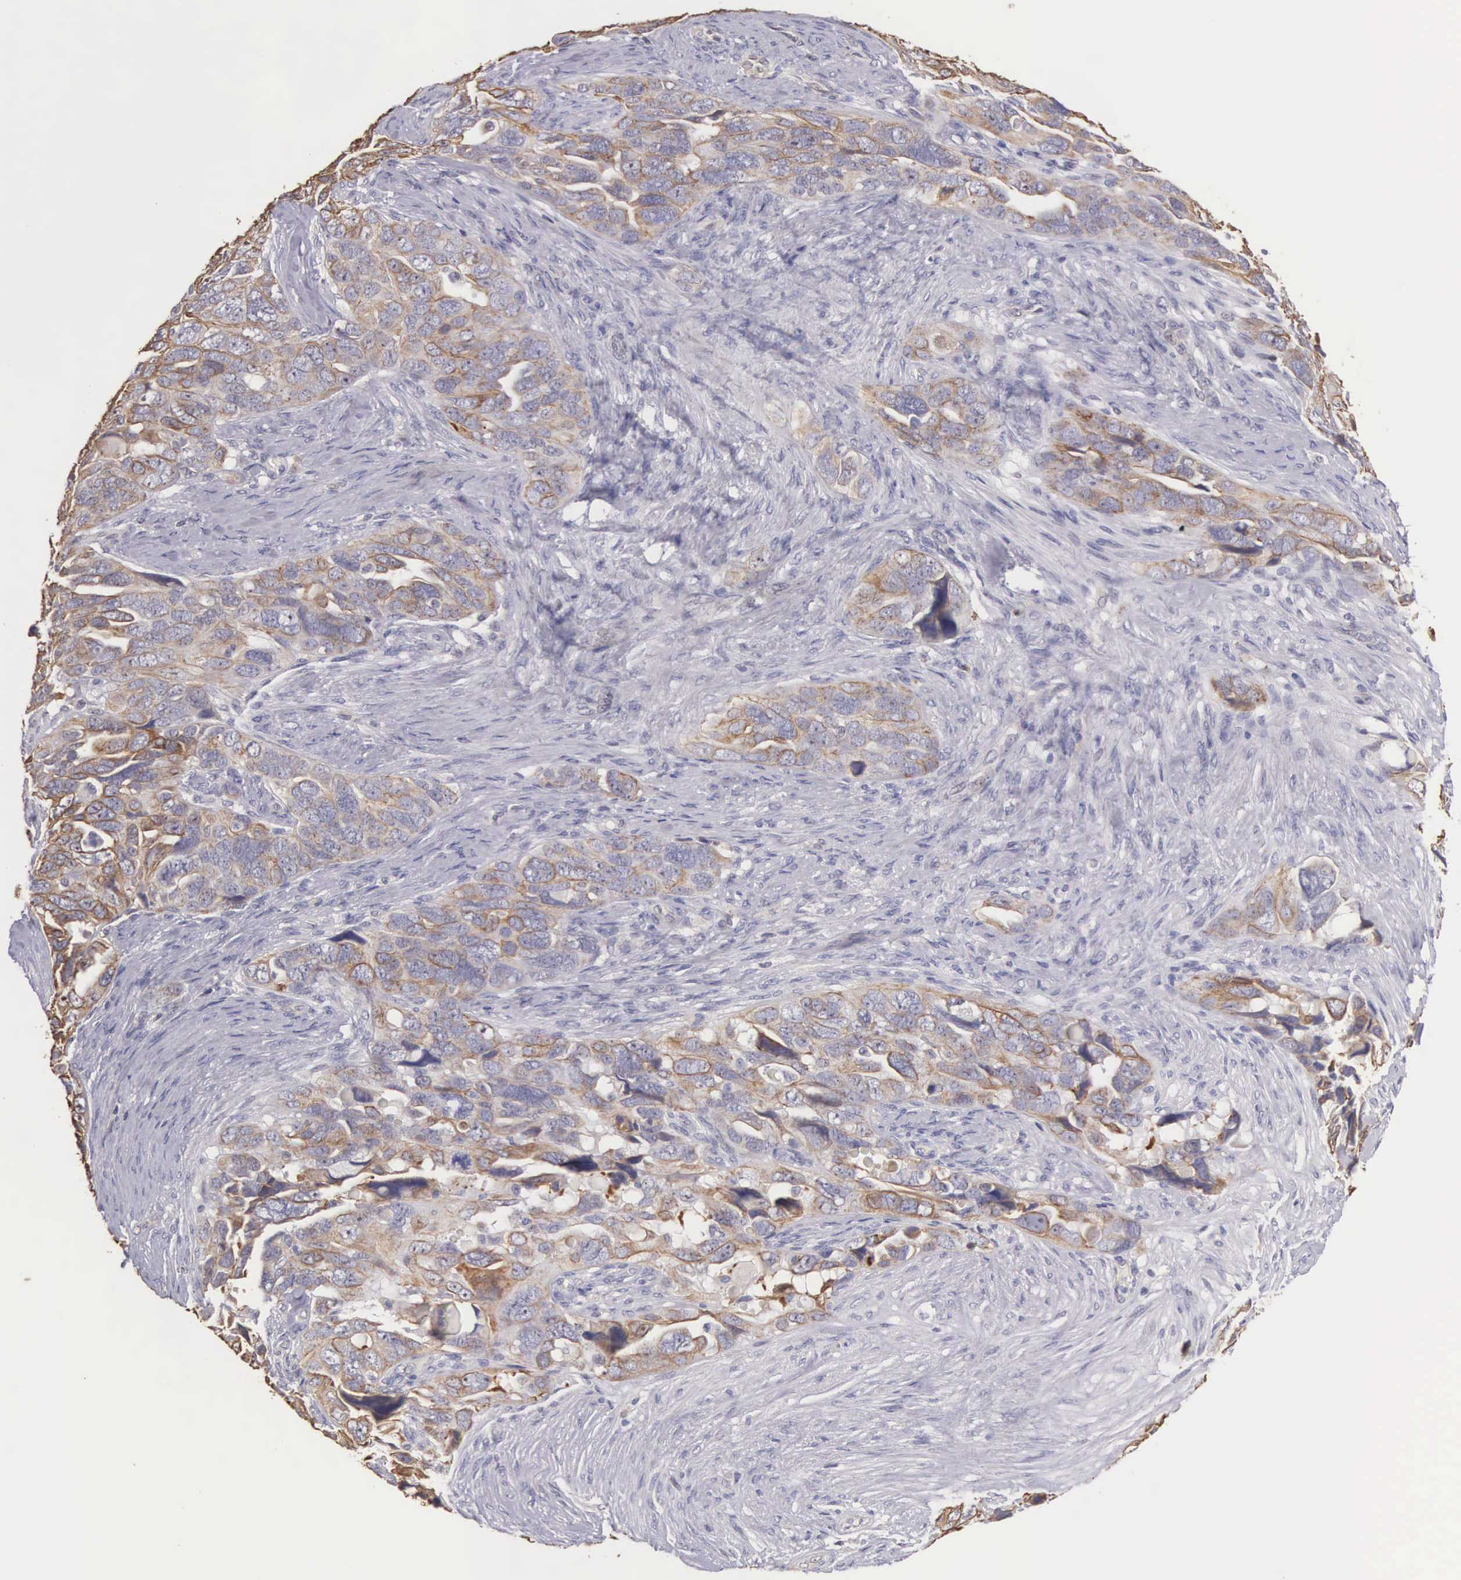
{"staining": {"intensity": "weak", "quantity": "25%-75%", "location": "cytoplasmic/membranous"}, "tissue": "ovarian cancer", "cell_type": "Tumor cells", "image_type": "cancer", "snomed": [{"axis": "morphology", "description": "Cystadenocarcinoma, serous, NOS"}, {"axis": "topography", "description": "Ovary"}], "caption": "IHC (DAB (3,3'-diaminobenzidine)) staining of ovarian cancer (serous cystadenocarcinoma) shows weak cytoplasmic/membranous protein expression in about 25%-75% of tumor cells.", "gene": "PIR", "patient": {"sex": "female", "age": 63}}